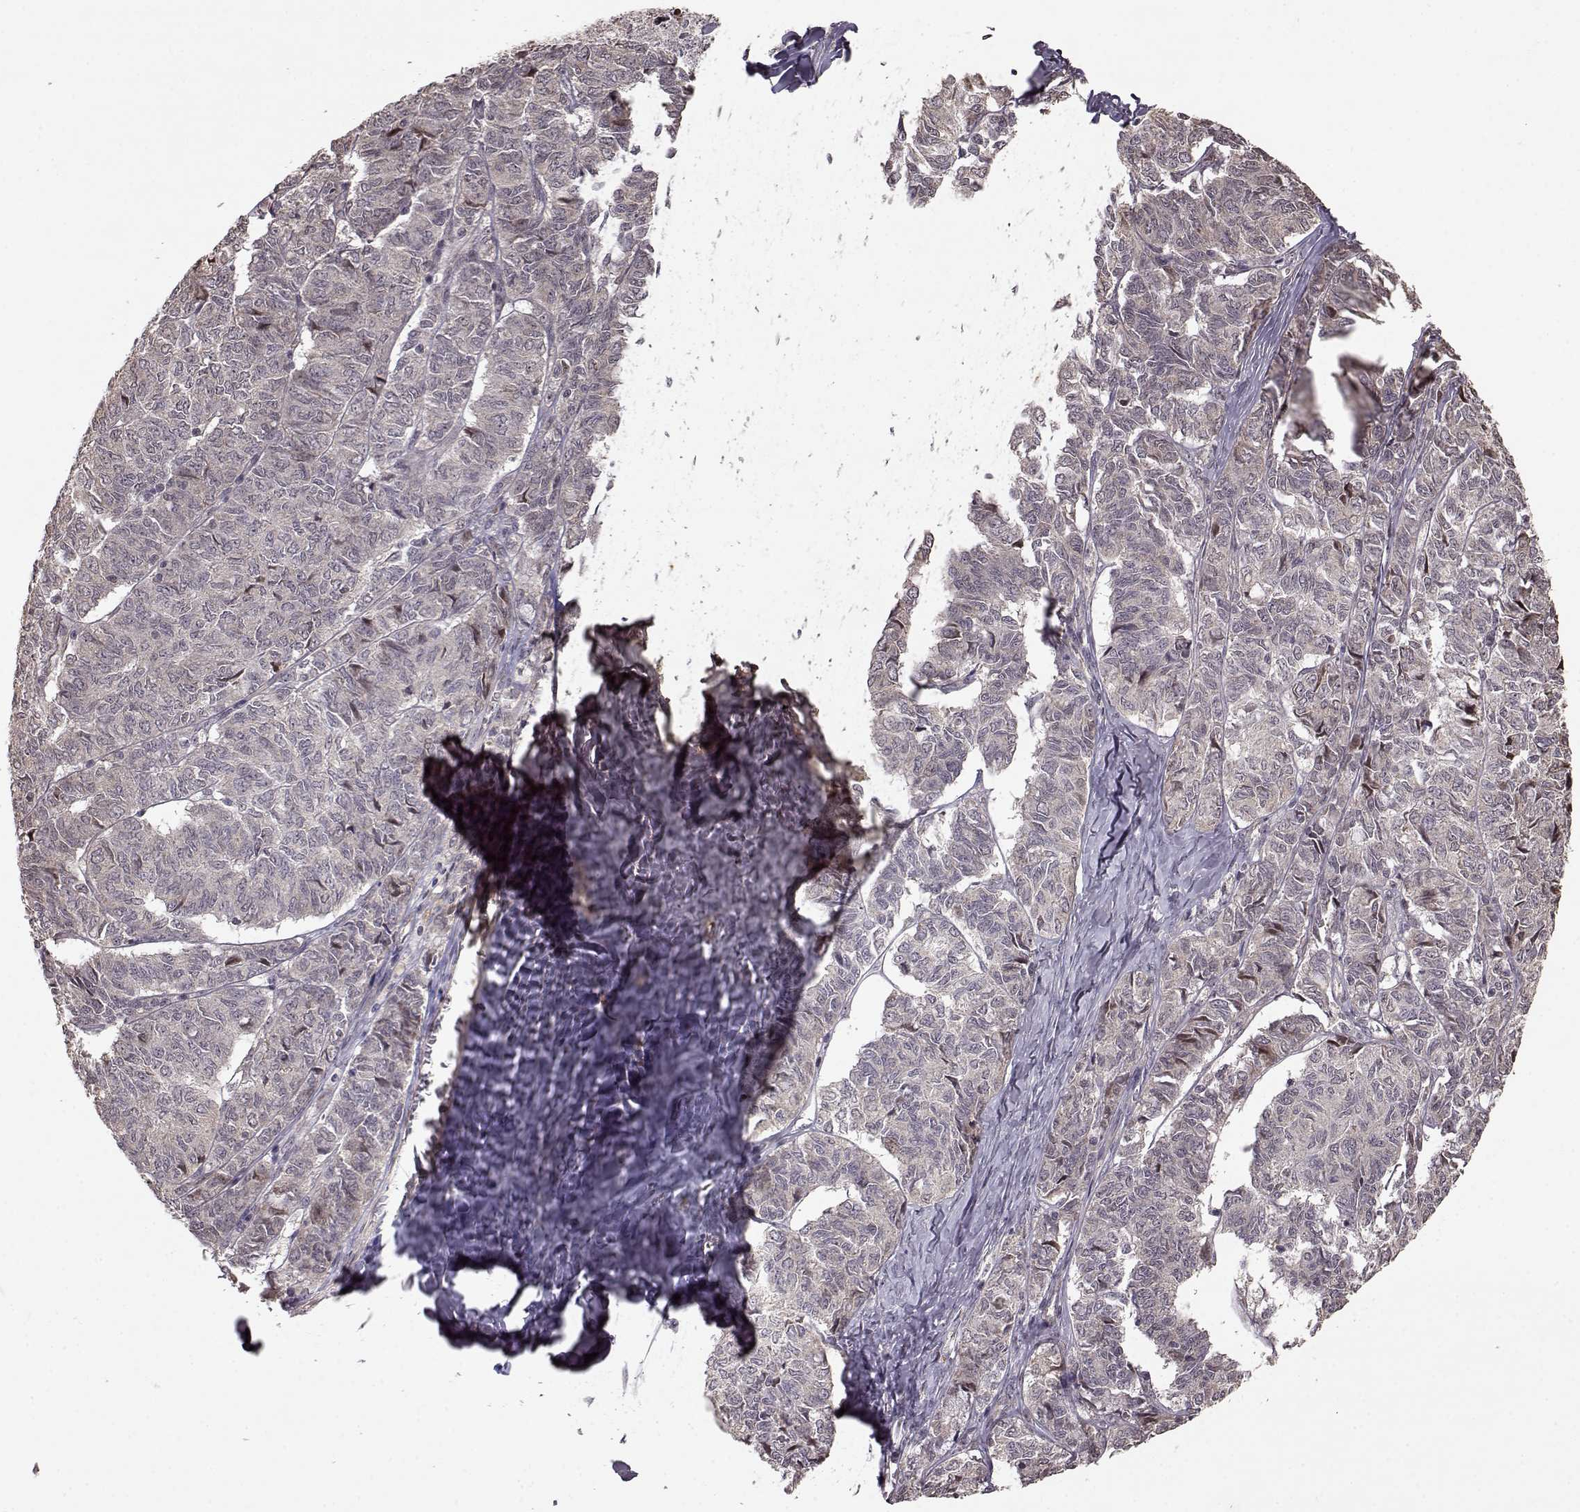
{"staining": {"intensity": "negative", "quantity": "none", "location": "none"}, "tissue": "ovarian cancer", "cell_type": "Tumor cells", "image_type": "cancer", "snomed": [{"axis": "morphology", "description": "Carcinoma, endometroid"}, {"axis": "topography", "description": "Ovary"}], "caption": "IHC micrograph of human ovarian cancer stained for a protein (brown), which shows no positivity in tumor cells.", "gene": "BACH2", "patient": {"sex": "female", "age": 80}}